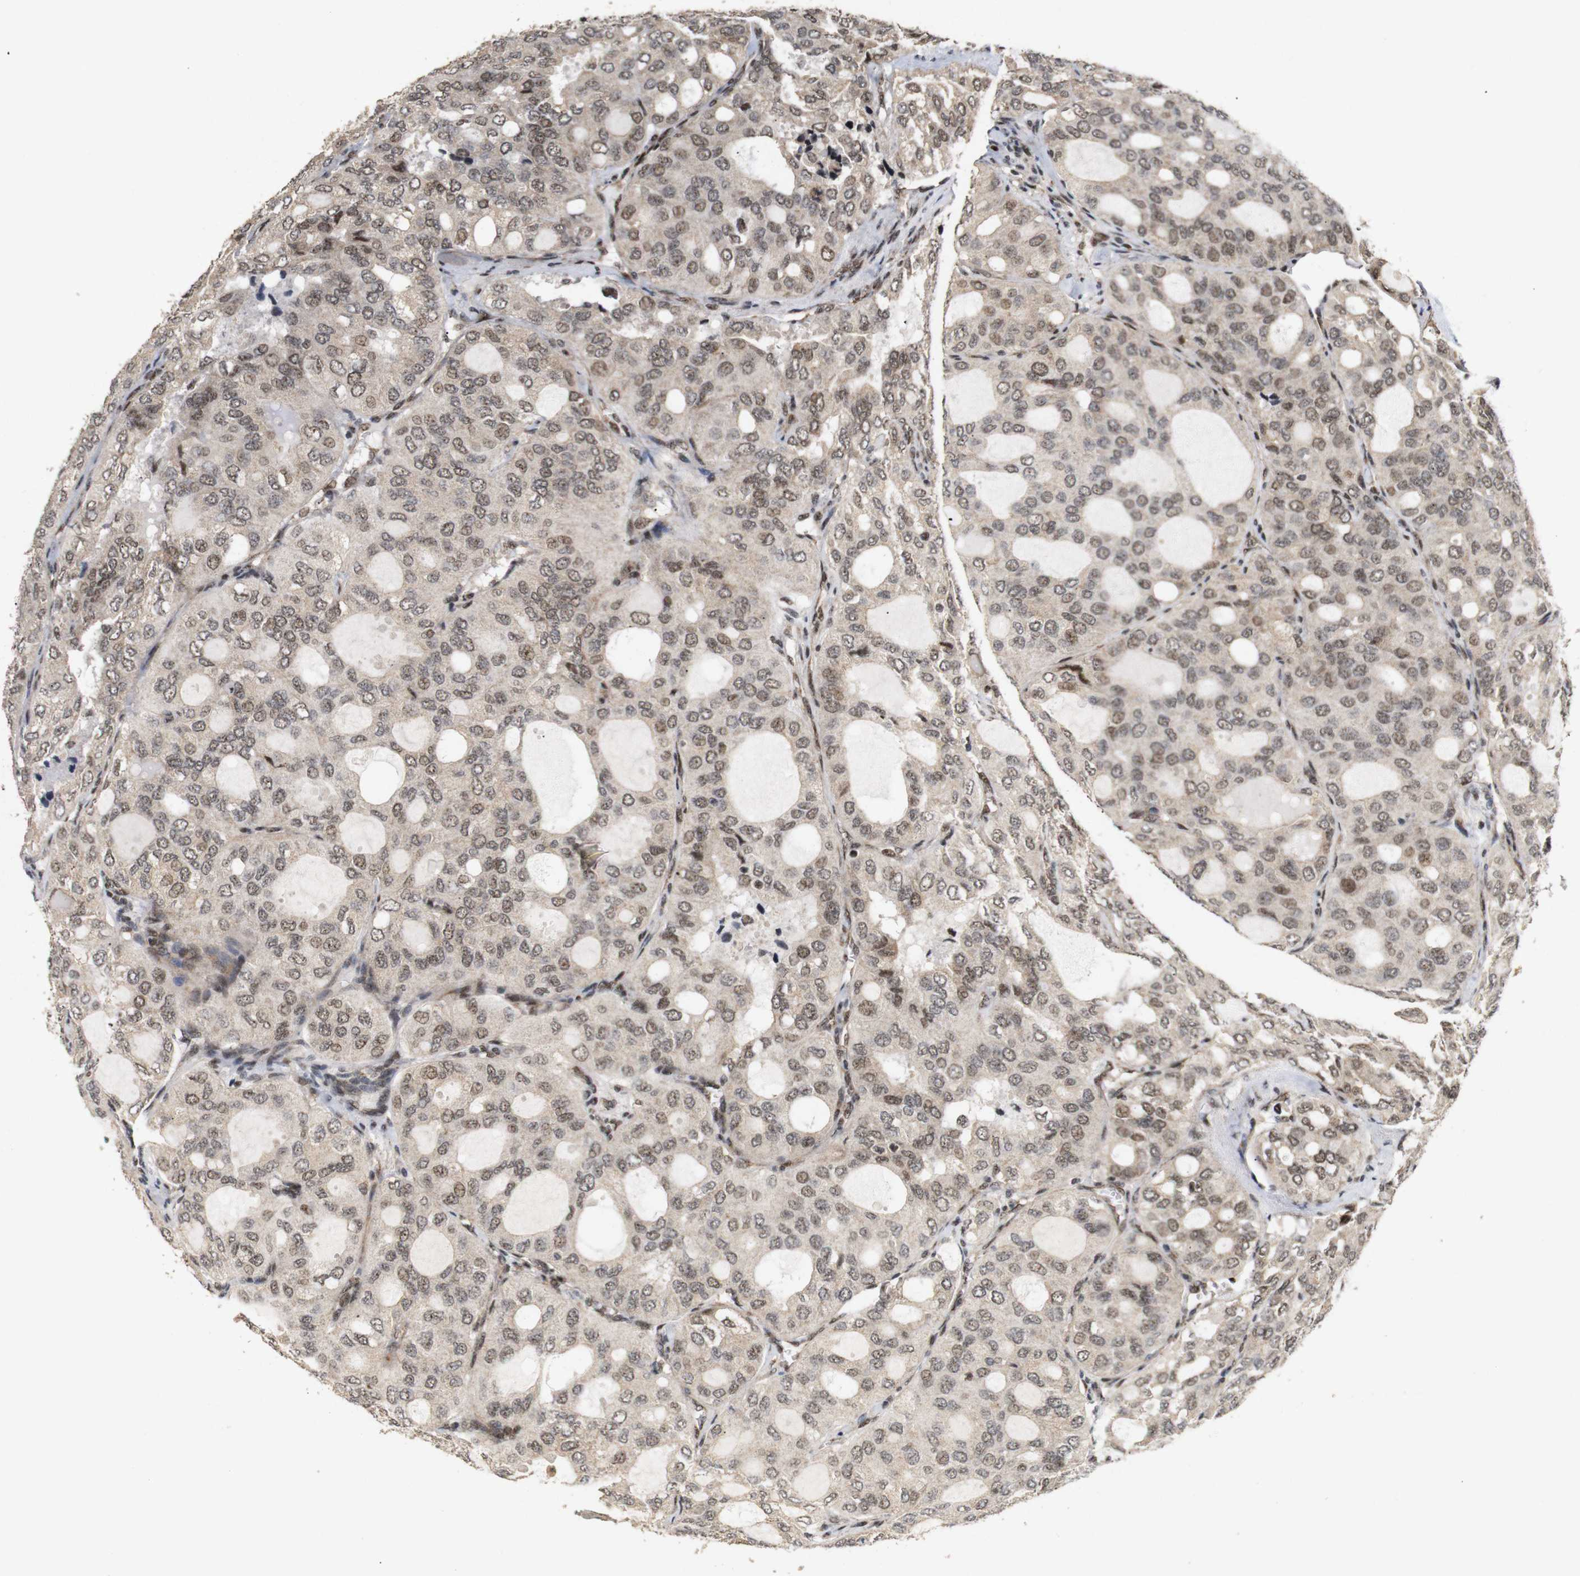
{"staining": {"intensity": "moderate", "quantity": ">75%", "location": "cytoplasmic/membranous,nuclear"}, "tissue": "thyroid cancer", "cell_type": "Tumor cells", "image_type": "cancer", "snomed": [{"axis": "morphology", "description": "Follicular adenoma carcinoma, NOS"}, {"axis": "topography", "description": "Thyroid gland"}], "caption": "Thyroid cancer stained with a brown dye demonstrates moderate cytoplasmic/membranous and nuclear positive positivity in approximately >75% of tumor cells.", "gene": "PYM1", "patient": {"sex": "male", "age": 75}}